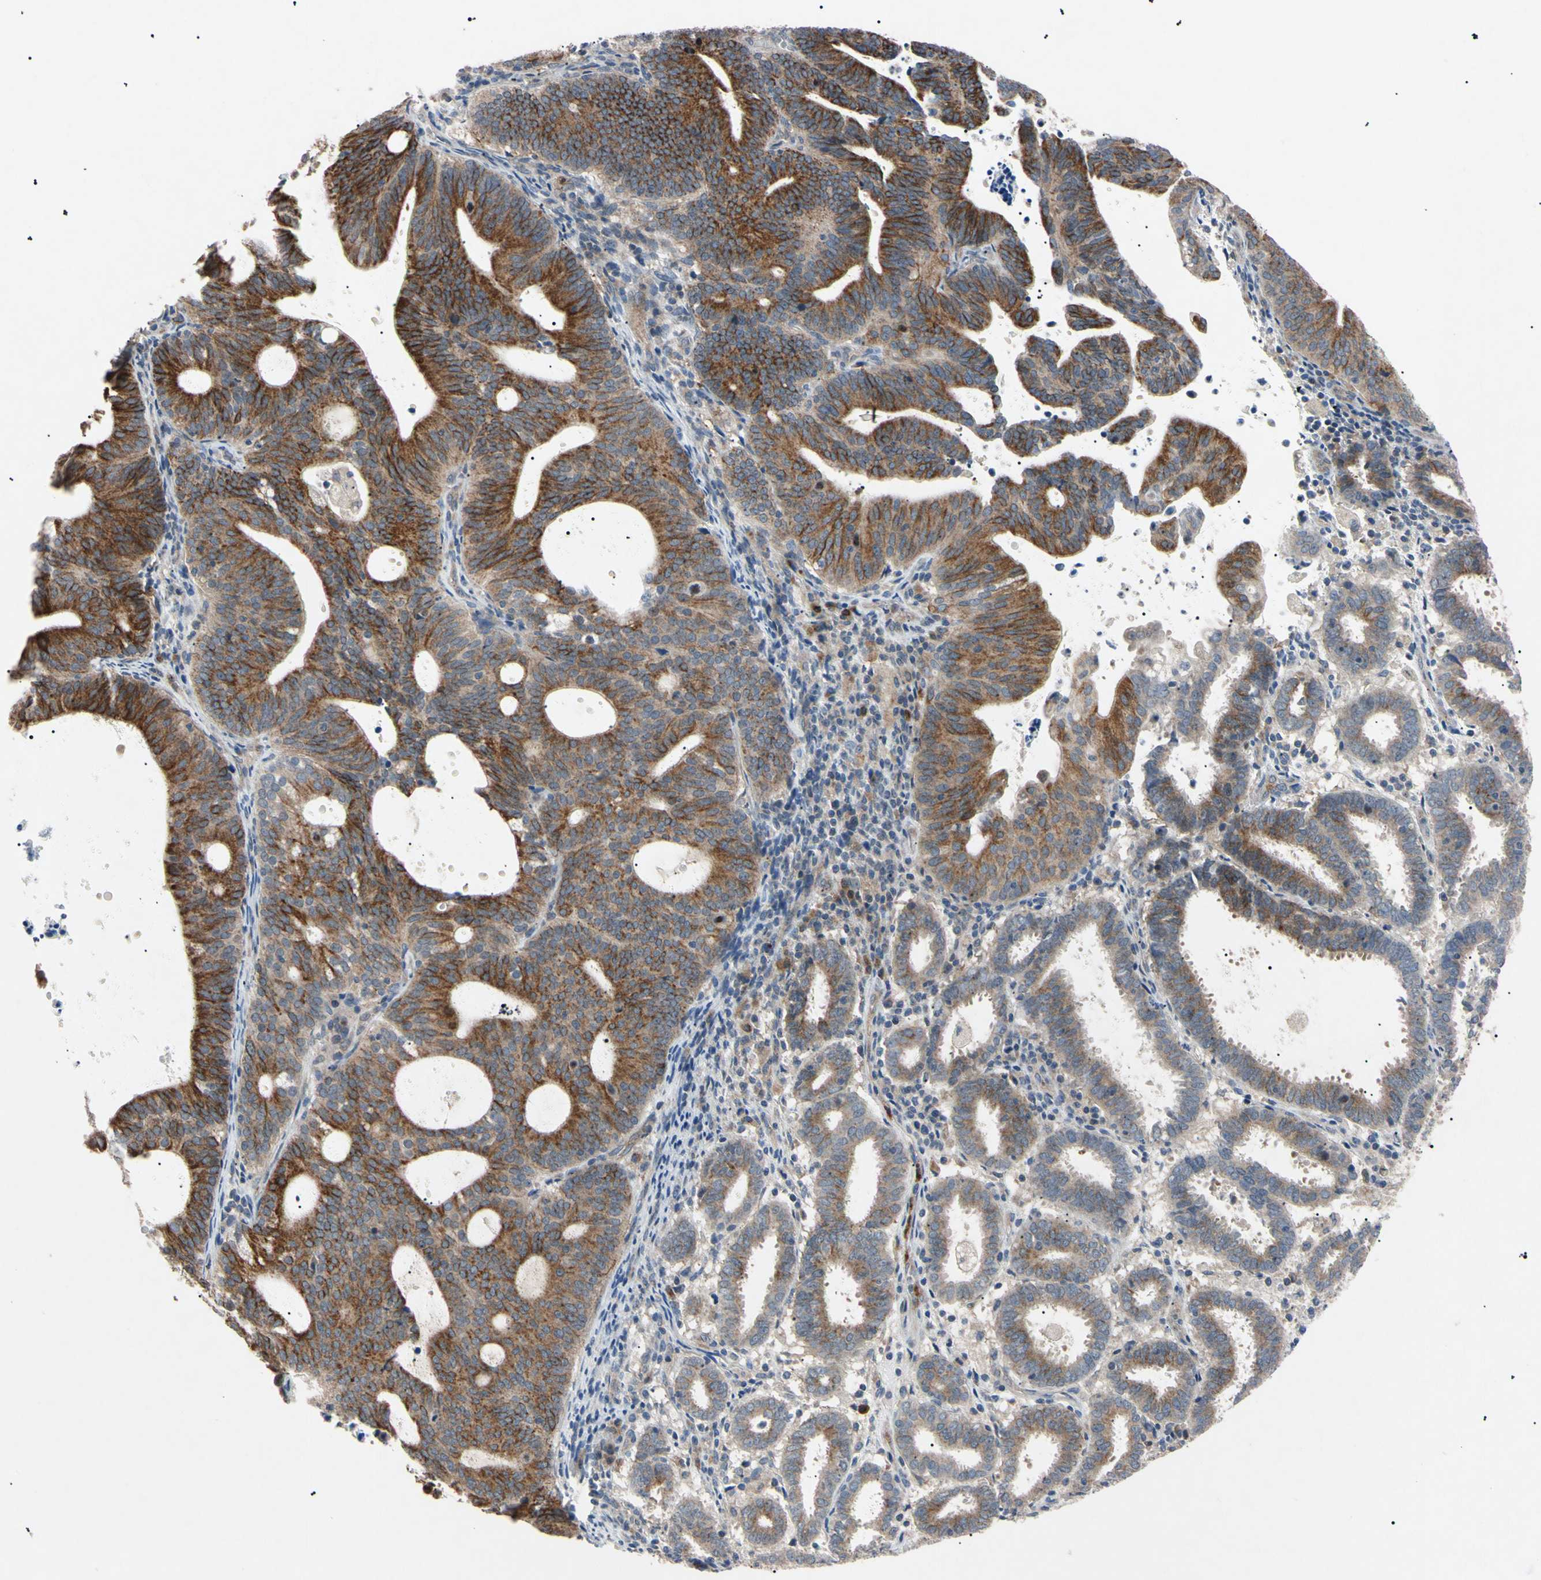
{"staining": {"intensity": "moderate", "quantity": "25%-75%", "location": "cytoplasmic/membranous"}, "tissue": "endometrial cancer", "cell_type": "Tumor cells", "image_type": "cancer", "snomed": [{"axis": "morphology", "description": "Adenocarcinoma, NOS"}, {"axis": "topography", "description": "Uterus"}], "caption": "IHC (DAB) staining of endometrial cancer (adenocarcinoma) reveals moderate cytoplasmic/membranous protein staining in about 25%-75% of tumor cells.", "gene": "TUBB4A", "patient": {"sex": "female", "age": 83}}